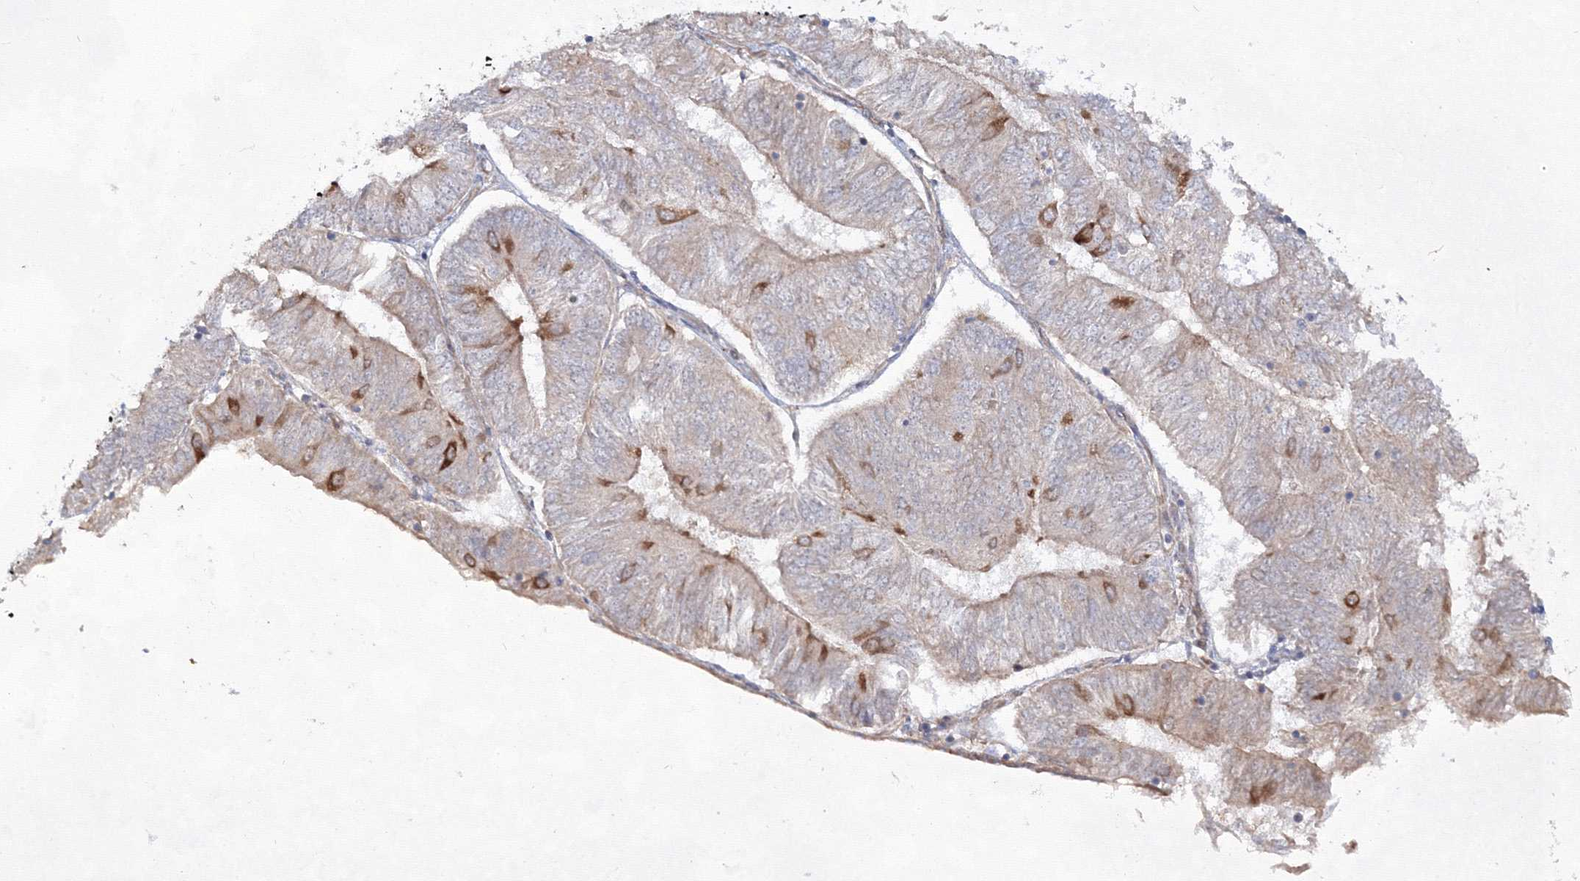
{"staining": {"intensity": "moderate", "quantity": "<25%", "location": "cytoplasmic/membranous"}, "tissue": "endometrial cancer", "cell_type": "Tumor cells", "image_type": "cancer", "snomed": [{"axis": "morphology", "description": "Adenocarcinoma, NOS"}, {"axis": "topography", "description": "Endometrium"}], "caption": "Immunohistochemical staining of adenocarcinoma (endometrial) demonstrates moderate cytoplasmic/membranous protein staining in about <25% of tumor cells.", "gene": "EXOC6", "patient": {"sex": "female", "age": 58}}